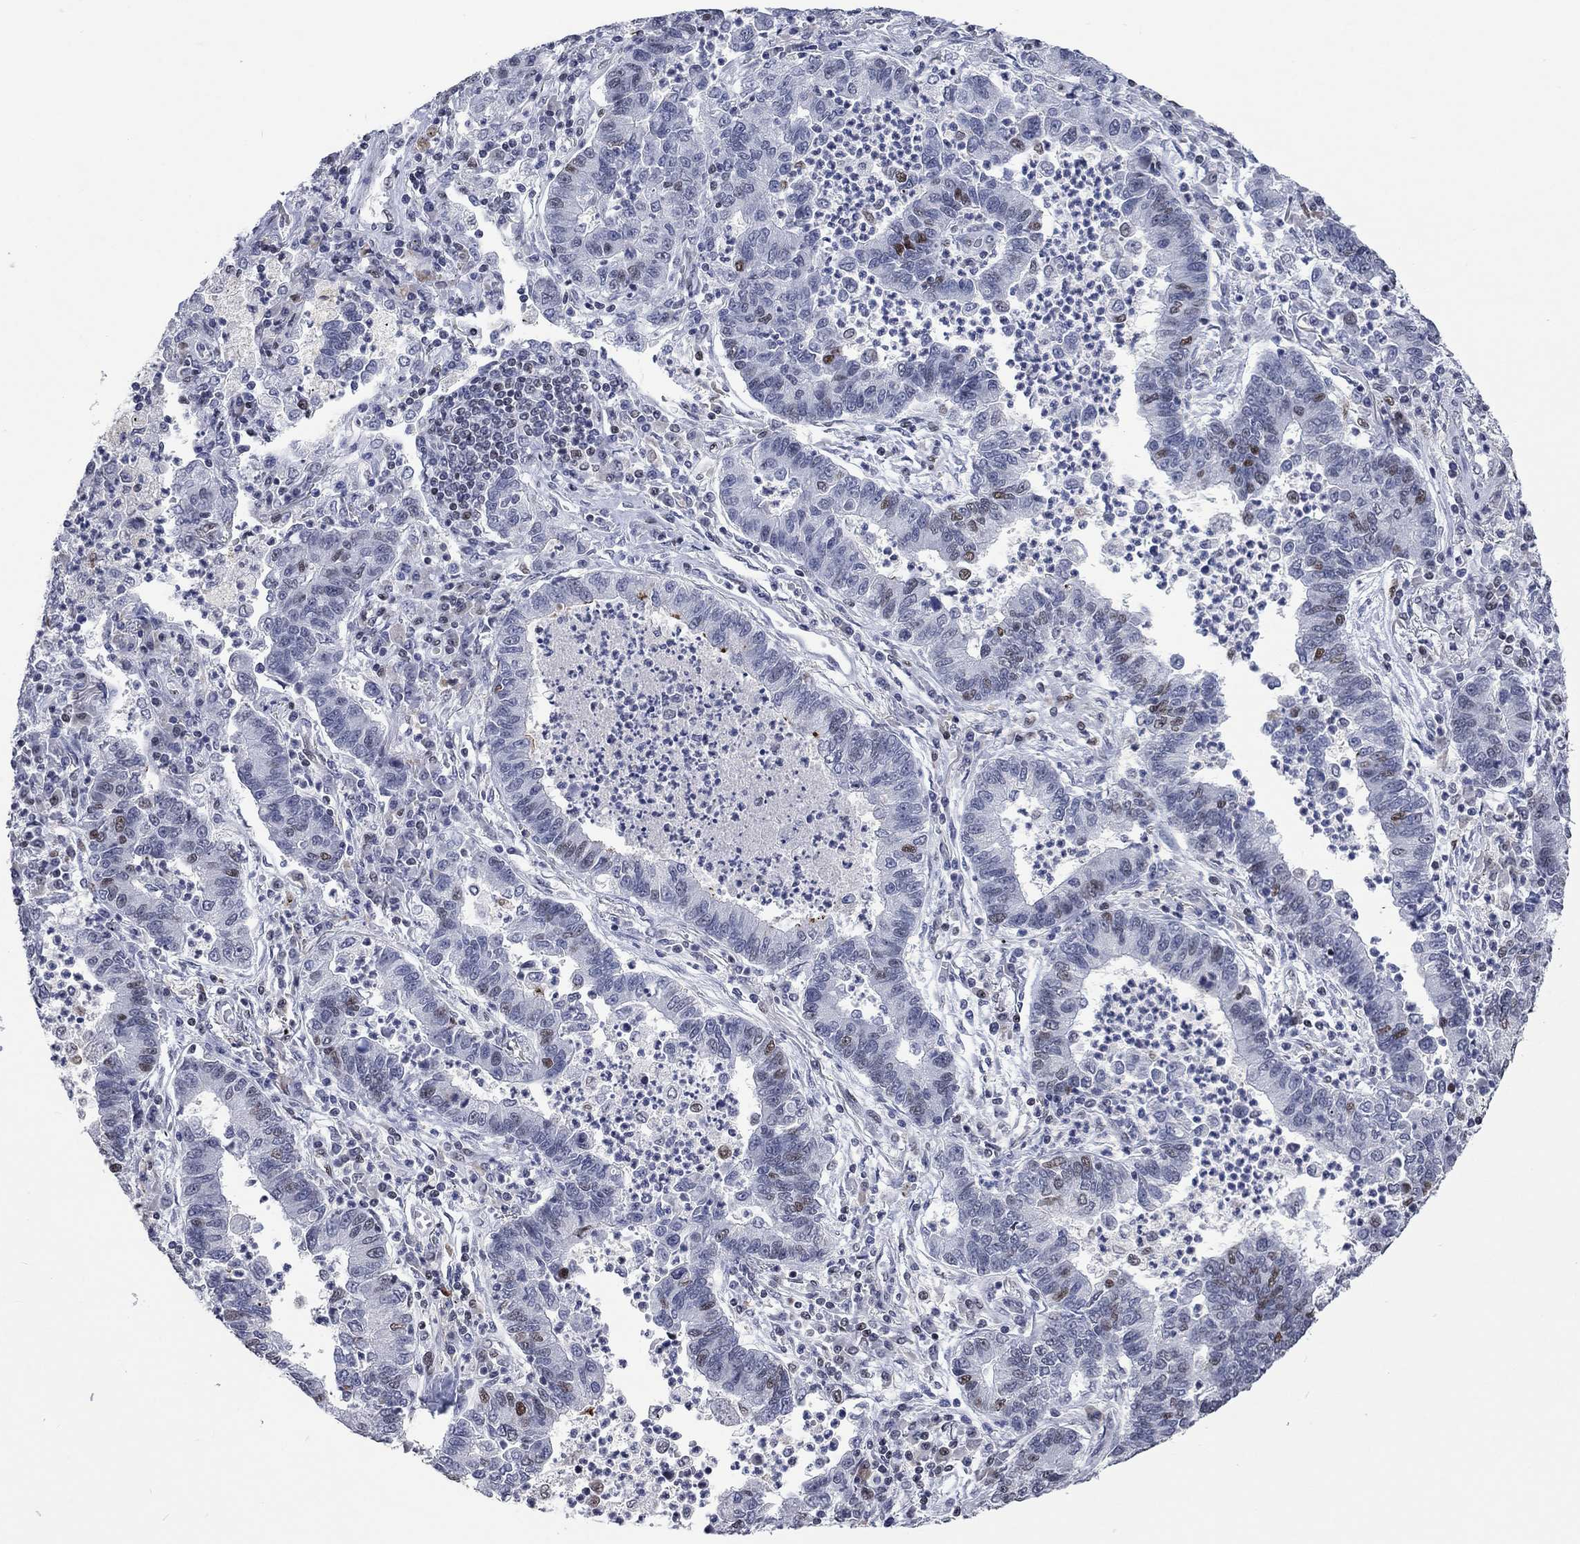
{"staining": {"intensity": "moderate", "quantity": "<25%", "location": "nuclear"}, "tissue": "lung cancer", "cell_type": "Tumor cells", "image_type": "cancer", "snomed": [{"axis": "morphology", "description": "Adenocarcinoma, NOS"}, {"axis": "topography", "description": "Lung"}], "caption": "Protein analysis of lung cancer tissue reveals moderate nuclear staining in approximately <25% of tumor cells. The staining was performed using DAB (3,3'-diaminobenzidine) to visualize the protein expression in brown, while the nuclei were stained in blue with hematoxylin (Magnification: 20x).", "gene": "HCFC1", "patient": {"sex": "female", "age": 57}}